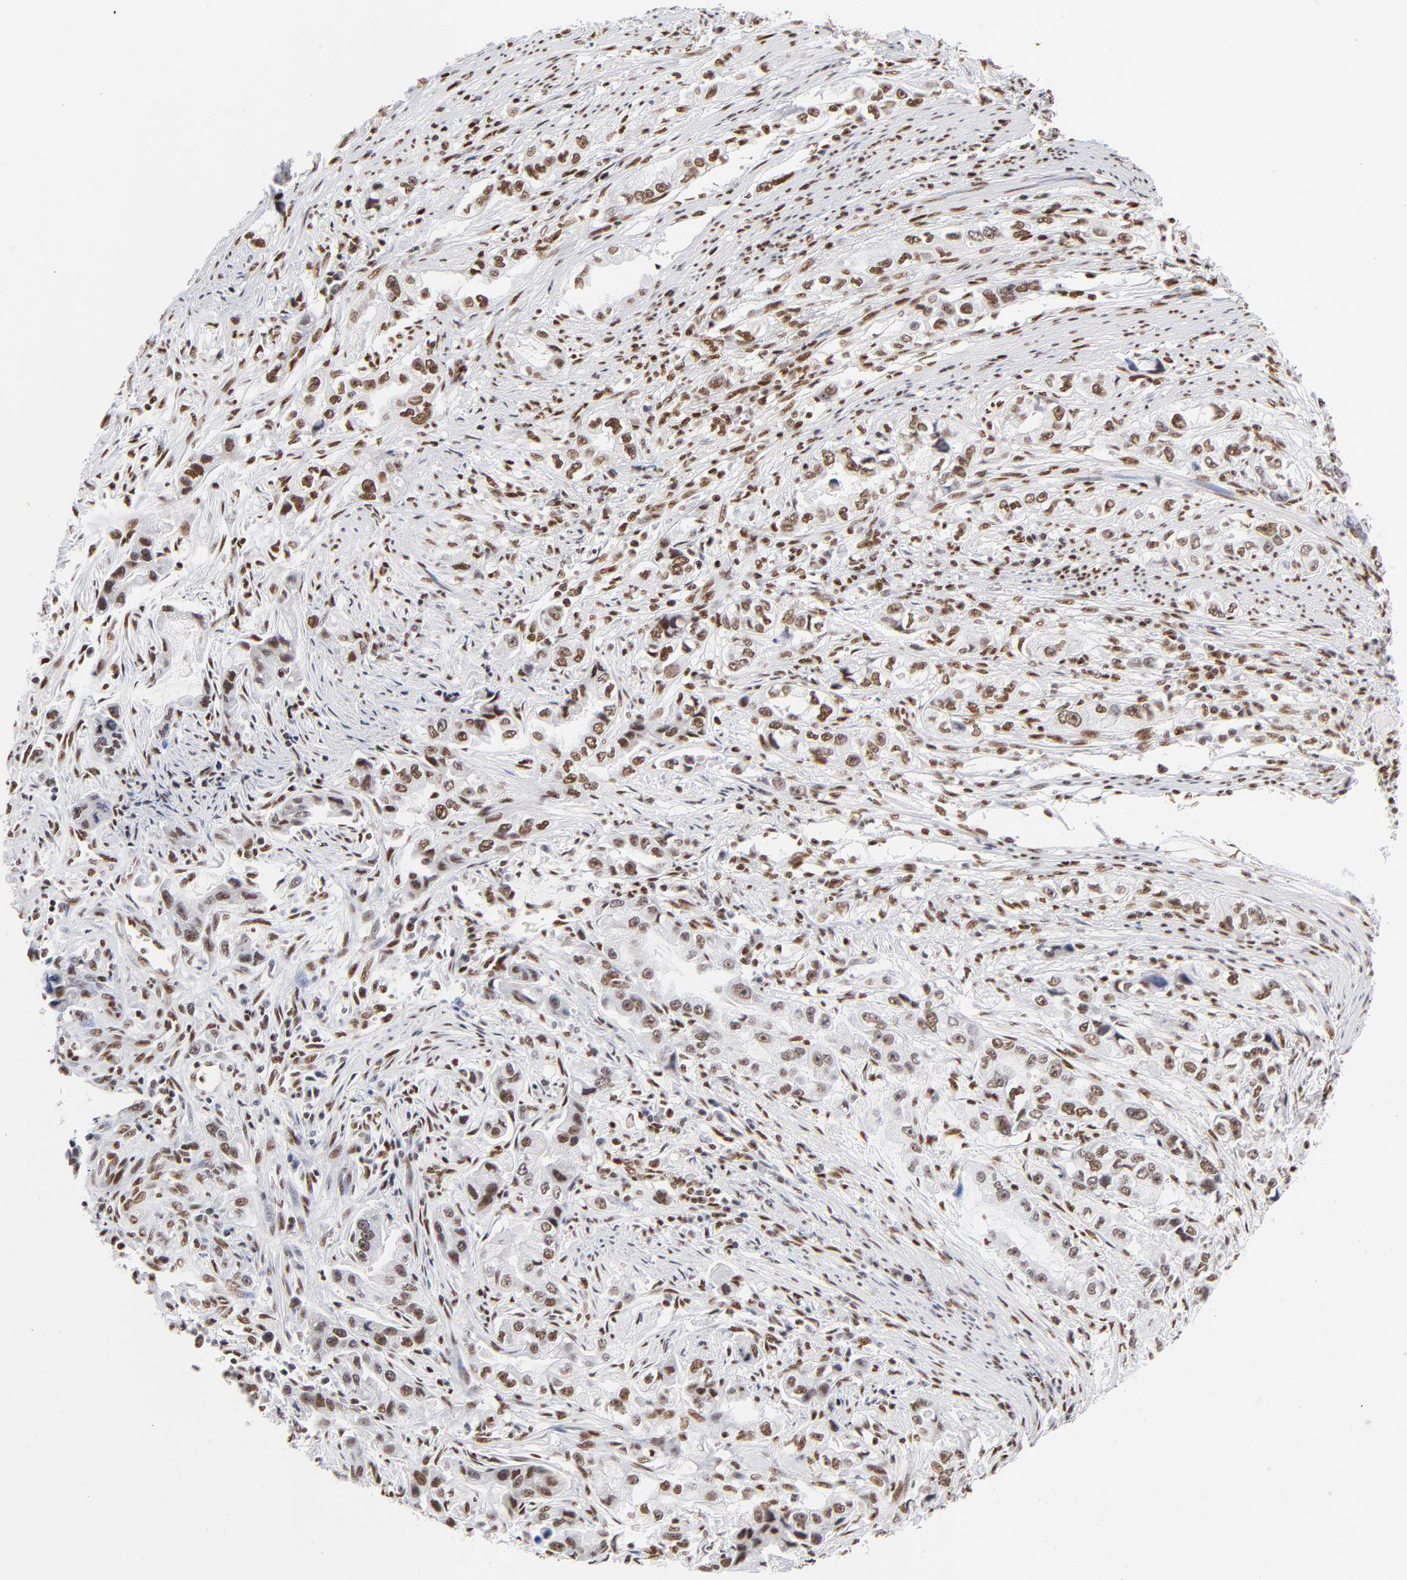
{"staining": {"intensity": "moderate", "quantity": "25%-75%", "location": "nuclear"}, "tissue": "stomach cancer", "cell_type": "Tumor cells", "image_type": "cancer", "snomed": [{"axis": "morphology", "description": "Adenocarcinoma, NOS"}, {"axis": "topography", "description": "Stomach, lower"}], "caption": "Immunohistochemistry (IHC) (DAB (3,3'-diaminobenzidine)) staining of human stomach adenocarcinoma shows moderate nuclear protein staining in approximately 25%-75% of tumor cells. Immunohistochemistry (IHC) stains the protein of interest in brown and the nuclei are stained blue.", "gene": "CREB1", "patient": {"sex": "female", "age": 93}}